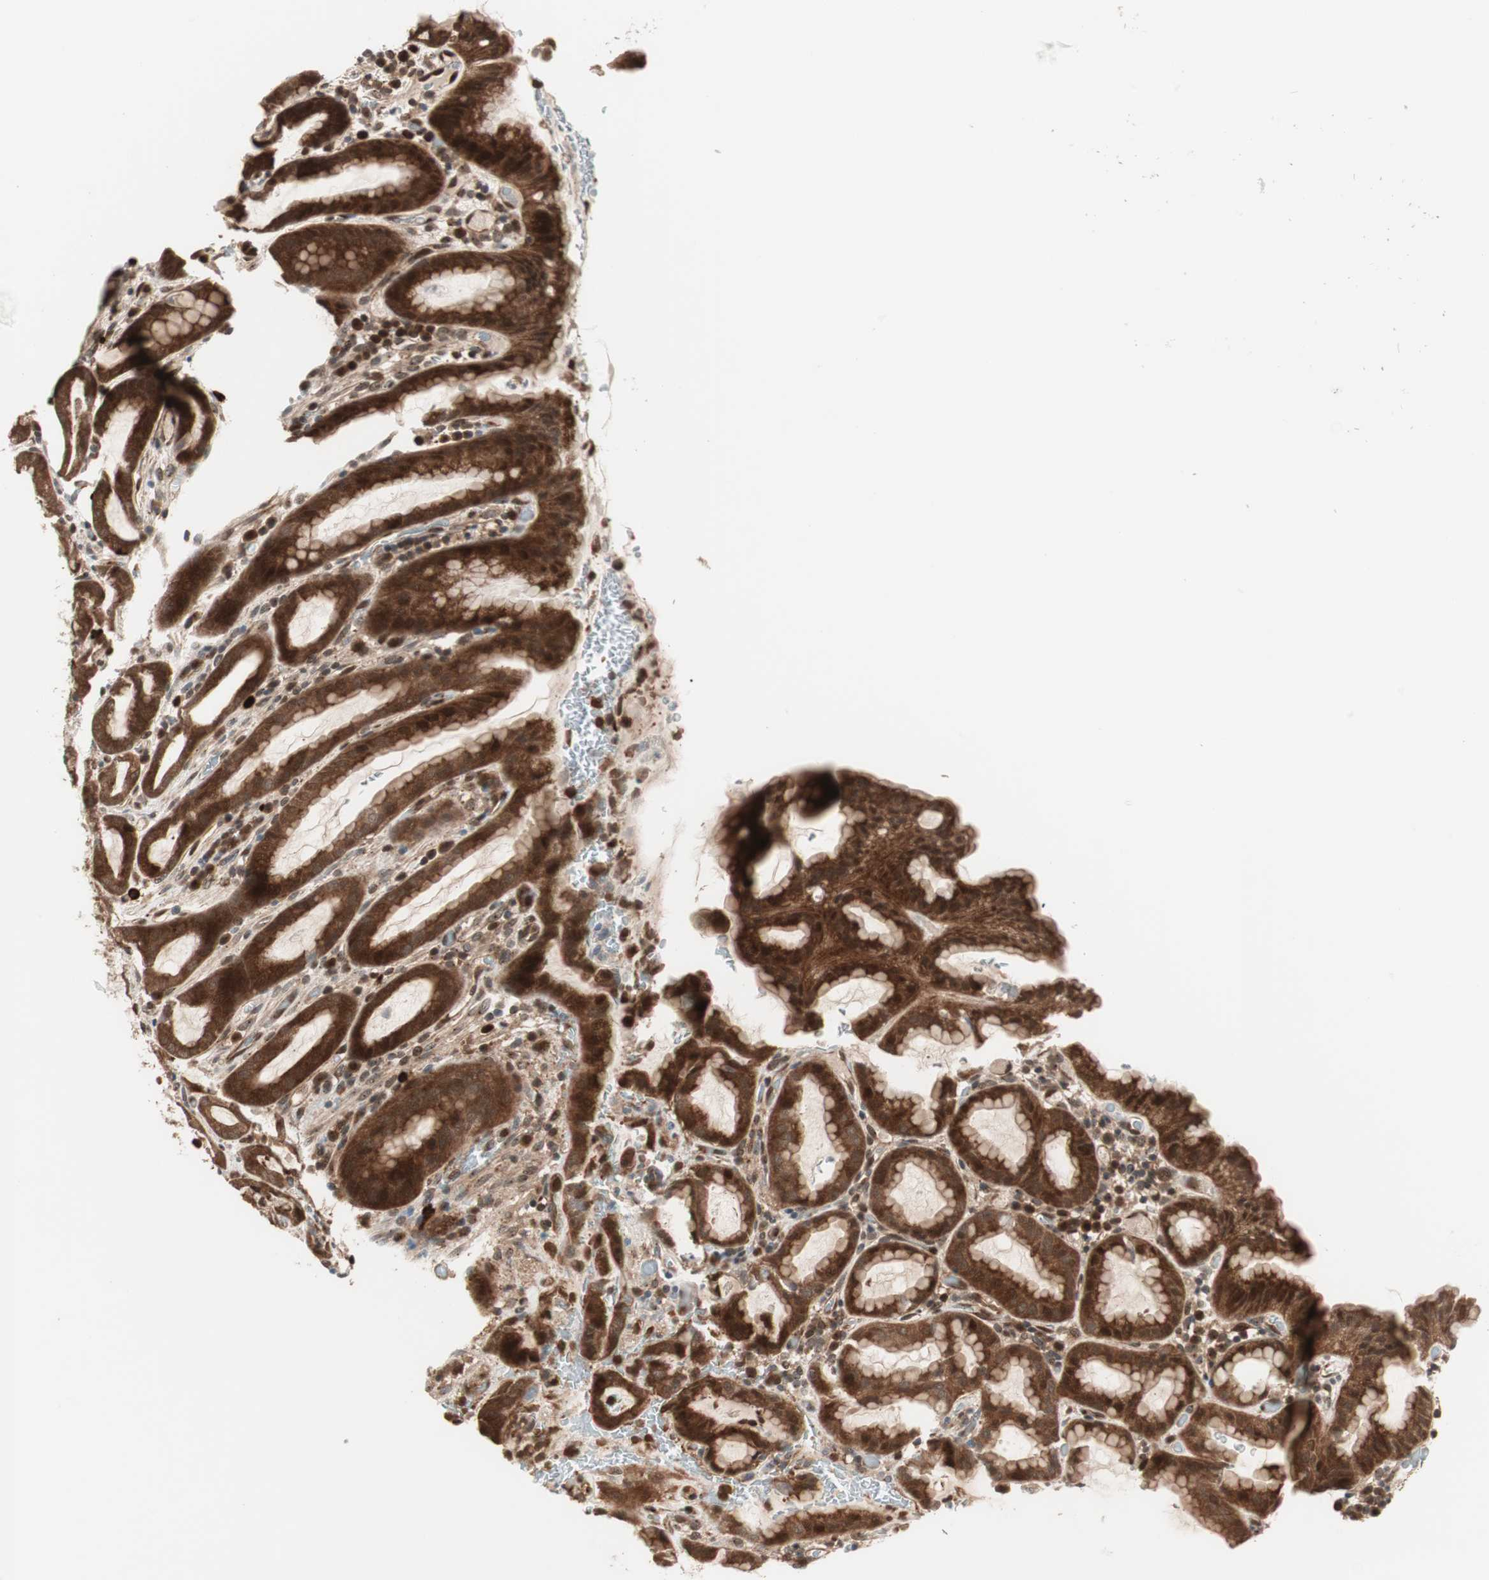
{"staining": {"intensity": "strong", "quantity": ">75%", "location": "cytoplasmic/membranous,nuclear"}, "tissue": "stomach", "cell_type": "Glandular cells", "image_type": "normal", "snomed": [{"axis": "morphology", "description": "Normal tissue, NOS"}, {"axis": "topography", "description": "Stomach, upper"}], "caption": "Stomach stained with a brown dye reveals strong cytoplasmic/membranous,nuclear positive expression in about >75% of glandular cells.", "gene": "PRKG2", "patient": {"sex": "male", "age": 68}}